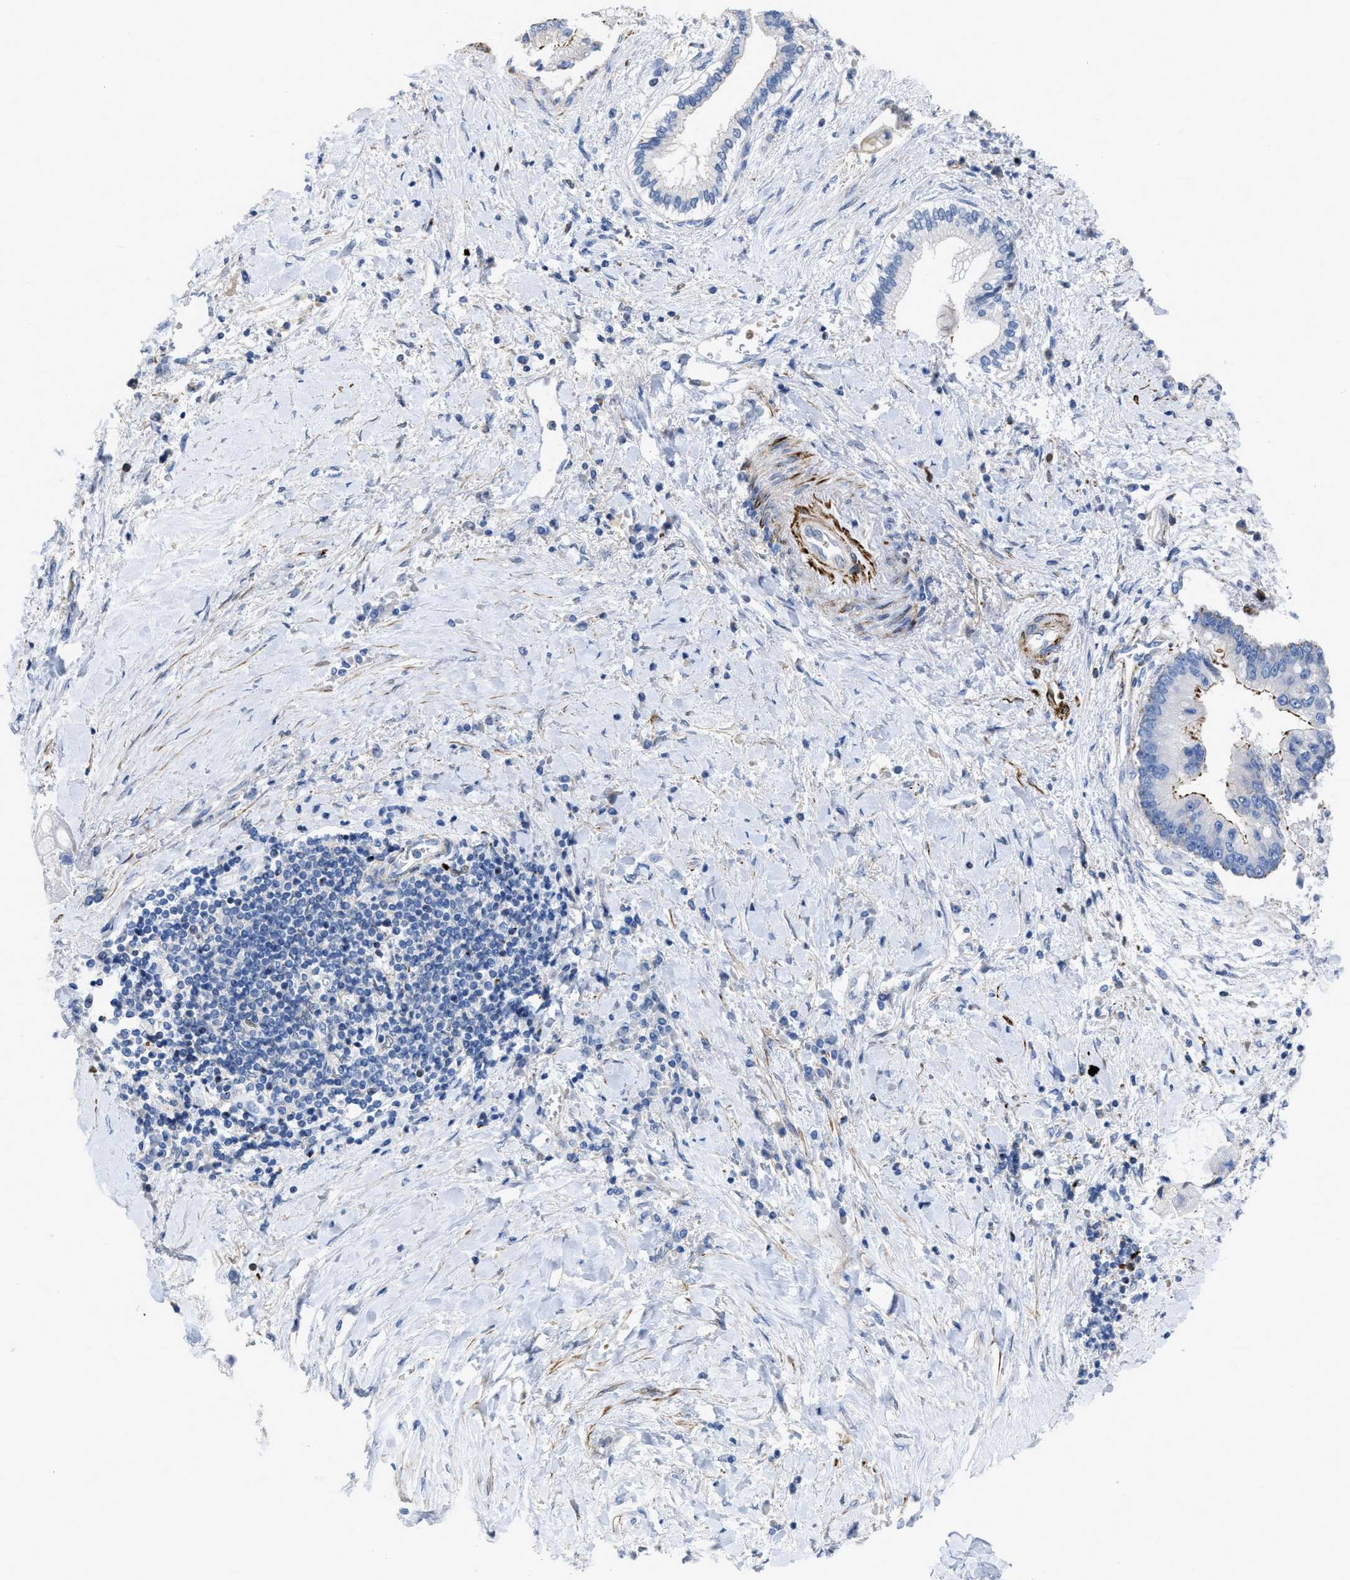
{"staining": {"intensity": "weak", "quantity": "<25%", "location": "cytoplasmic/membranous"}, "tissue": "liver cancer", "cell_type": "Tumor cells", "image_type": "cancer", "snomed": [{"axis": "morphology", "description": "Cholangiocarcinoma"}, {"axis": "topography", "description": "Liver"}], "caption": "Immunohistochemical staining of human liver cancer (cholangiocarcinoma) exhibits no significant expression in tumor cells.", "gene": "PRMT2", "patient": {"sex": "male", "age": 50}}